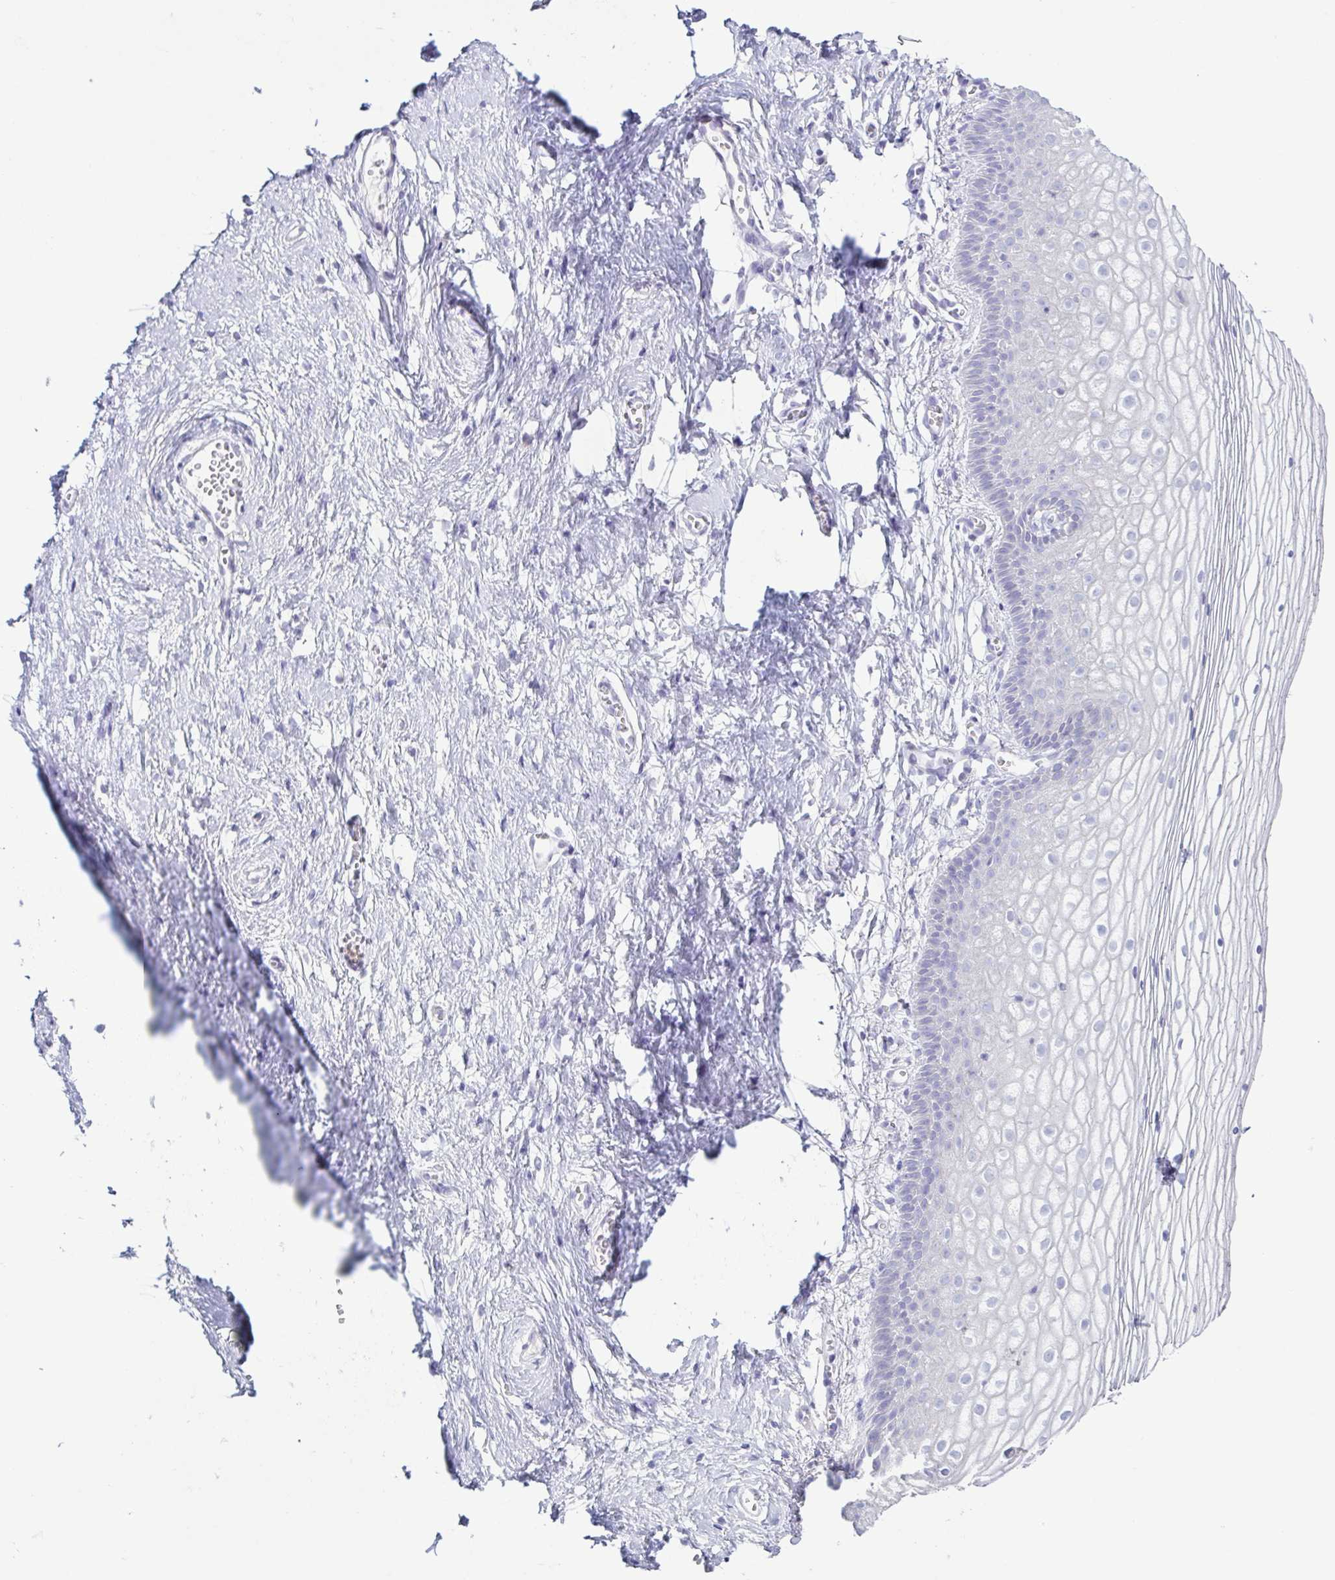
{"staining": {"intensity": "negative", "quantity": "none", "location": "none"}, "tissue": "vagina", "cell_type": "Squamous epithelial cells", "image_type": "normal", "snomed": [{"axis": "morphology", "description": "Normal tissue, NOS"}, {"axis": "topography", "description": "Vagina"}], "caption": "Immunohistochemistry (IHC) photomicrograph of normal vagina: vagina stained with DAB (3,3'-diaminobenzidine) reveals no significant protein staining in squamous epithelial cells.", "gene": "ATP6V1G2", "patient": {"sex": "female", "age": 56}}